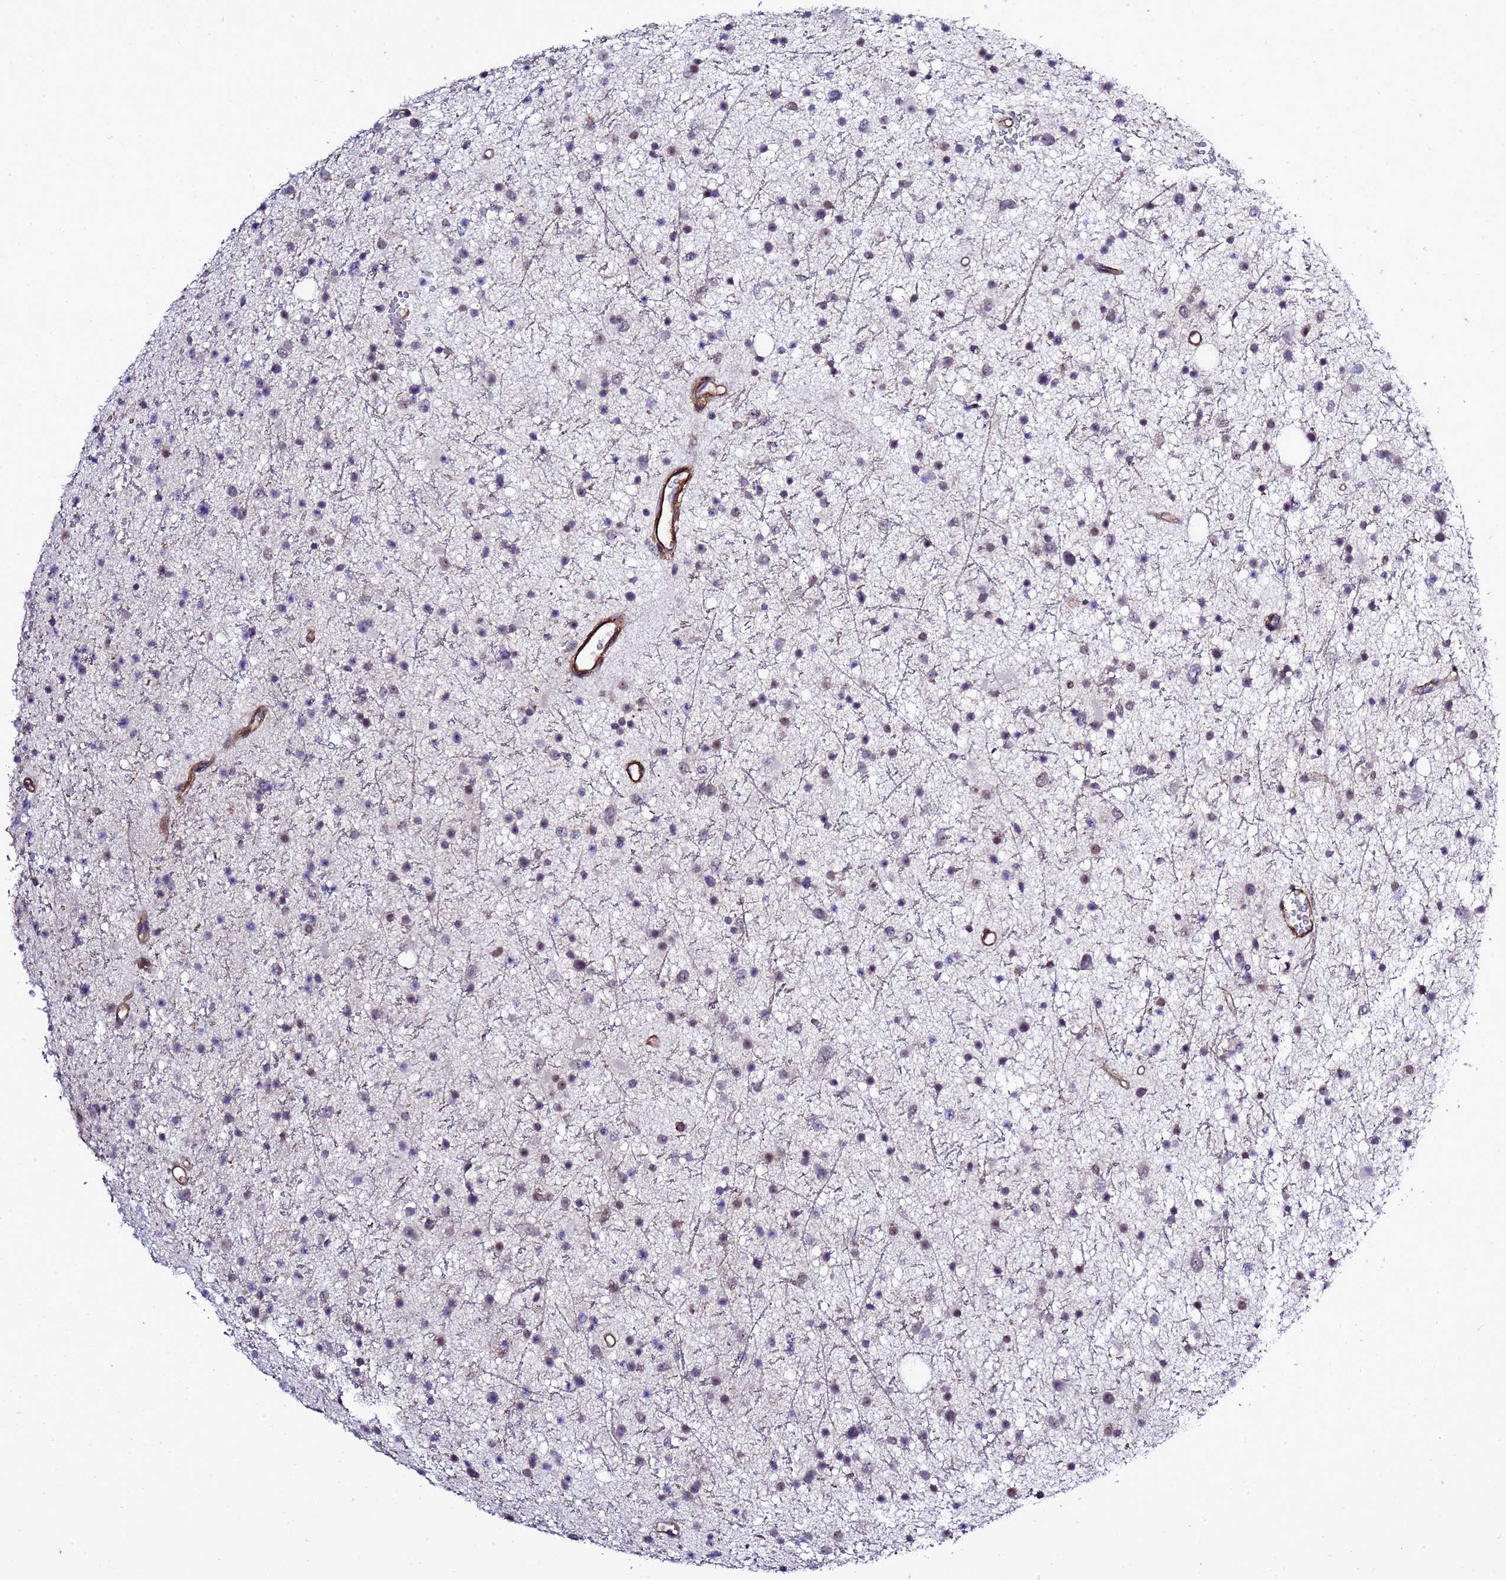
{"staining": {"intensity": "negative", "quantity": "none", "location": "none"}, "tissue": "glioma", "cell_type": "Tumor cells", "image_type": "cancer", "snomed": [{"axis": "morphology", "description": "Glioma, malignant, Low grade"}, {"axis": "topography", "description": "Cerebral cortex"}], "caption": "An immunohistochemistry (IHC) photomicrograph of glioma is shown. There is no staining in tumor cells of glioma.", "gene": "GZF1", "patient": {"sex": "female", "age": 39}}